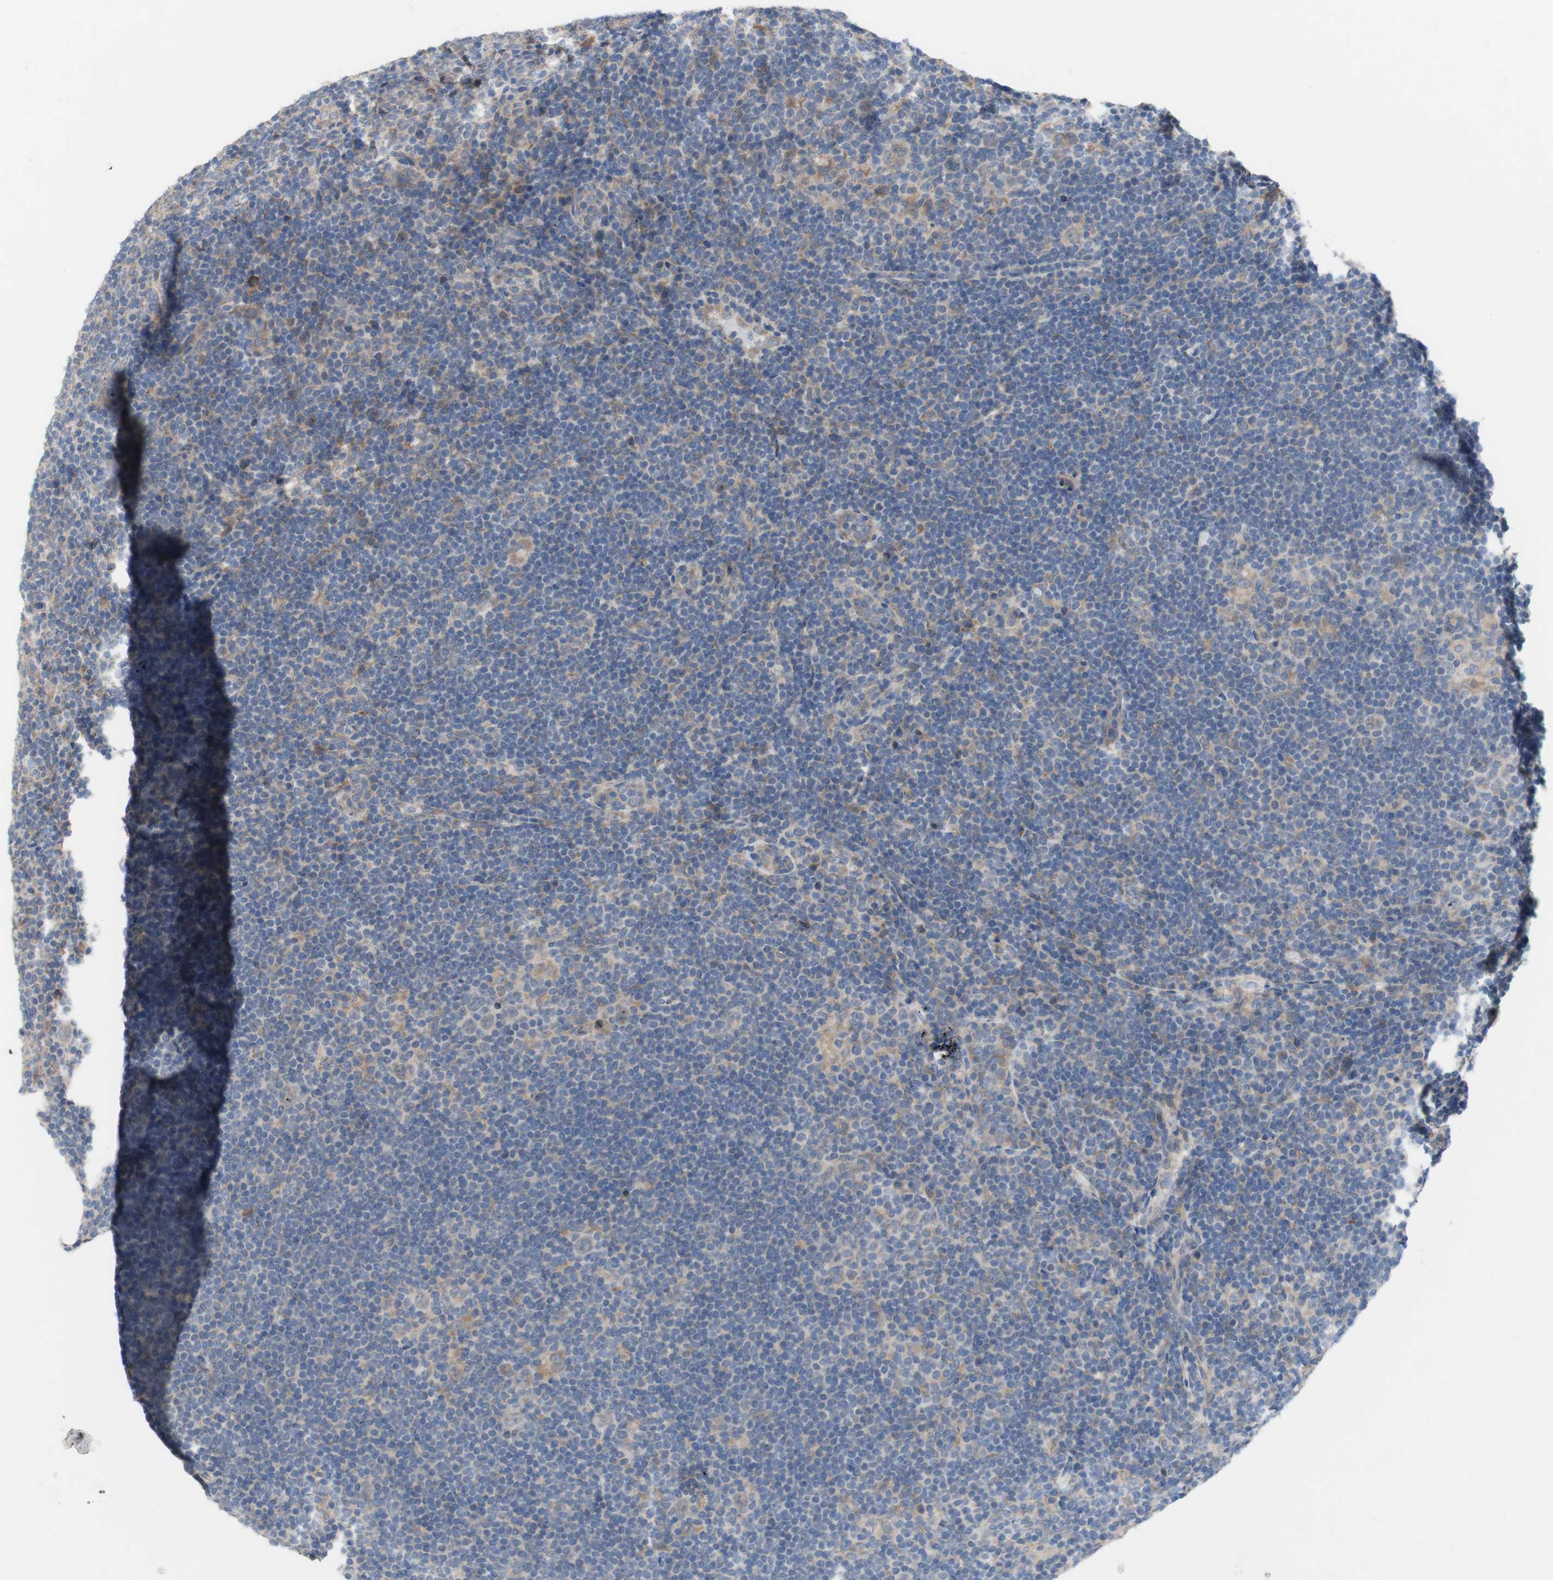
{"staining": {"intensity": "weak", "quantity": ">75%", "location": "cytoplasmic/membranous"}, "tissue": "lymphoma", "cell_type": "Tumor cells", "image_type": "cancer", "snomed": [{"axis": "morphology", "description": "Hodgkin's disease, NOS"}, {"axis": "topography", "description": "Lymph node"}], "caption": "The photomicrograph shows staining of lymphoma, revealing weak cytoplasmic/membranous protein positivity (brown color) within tumor cells.", "gene": "TTC14", "patient": {"sex": "female", "age": 57}}